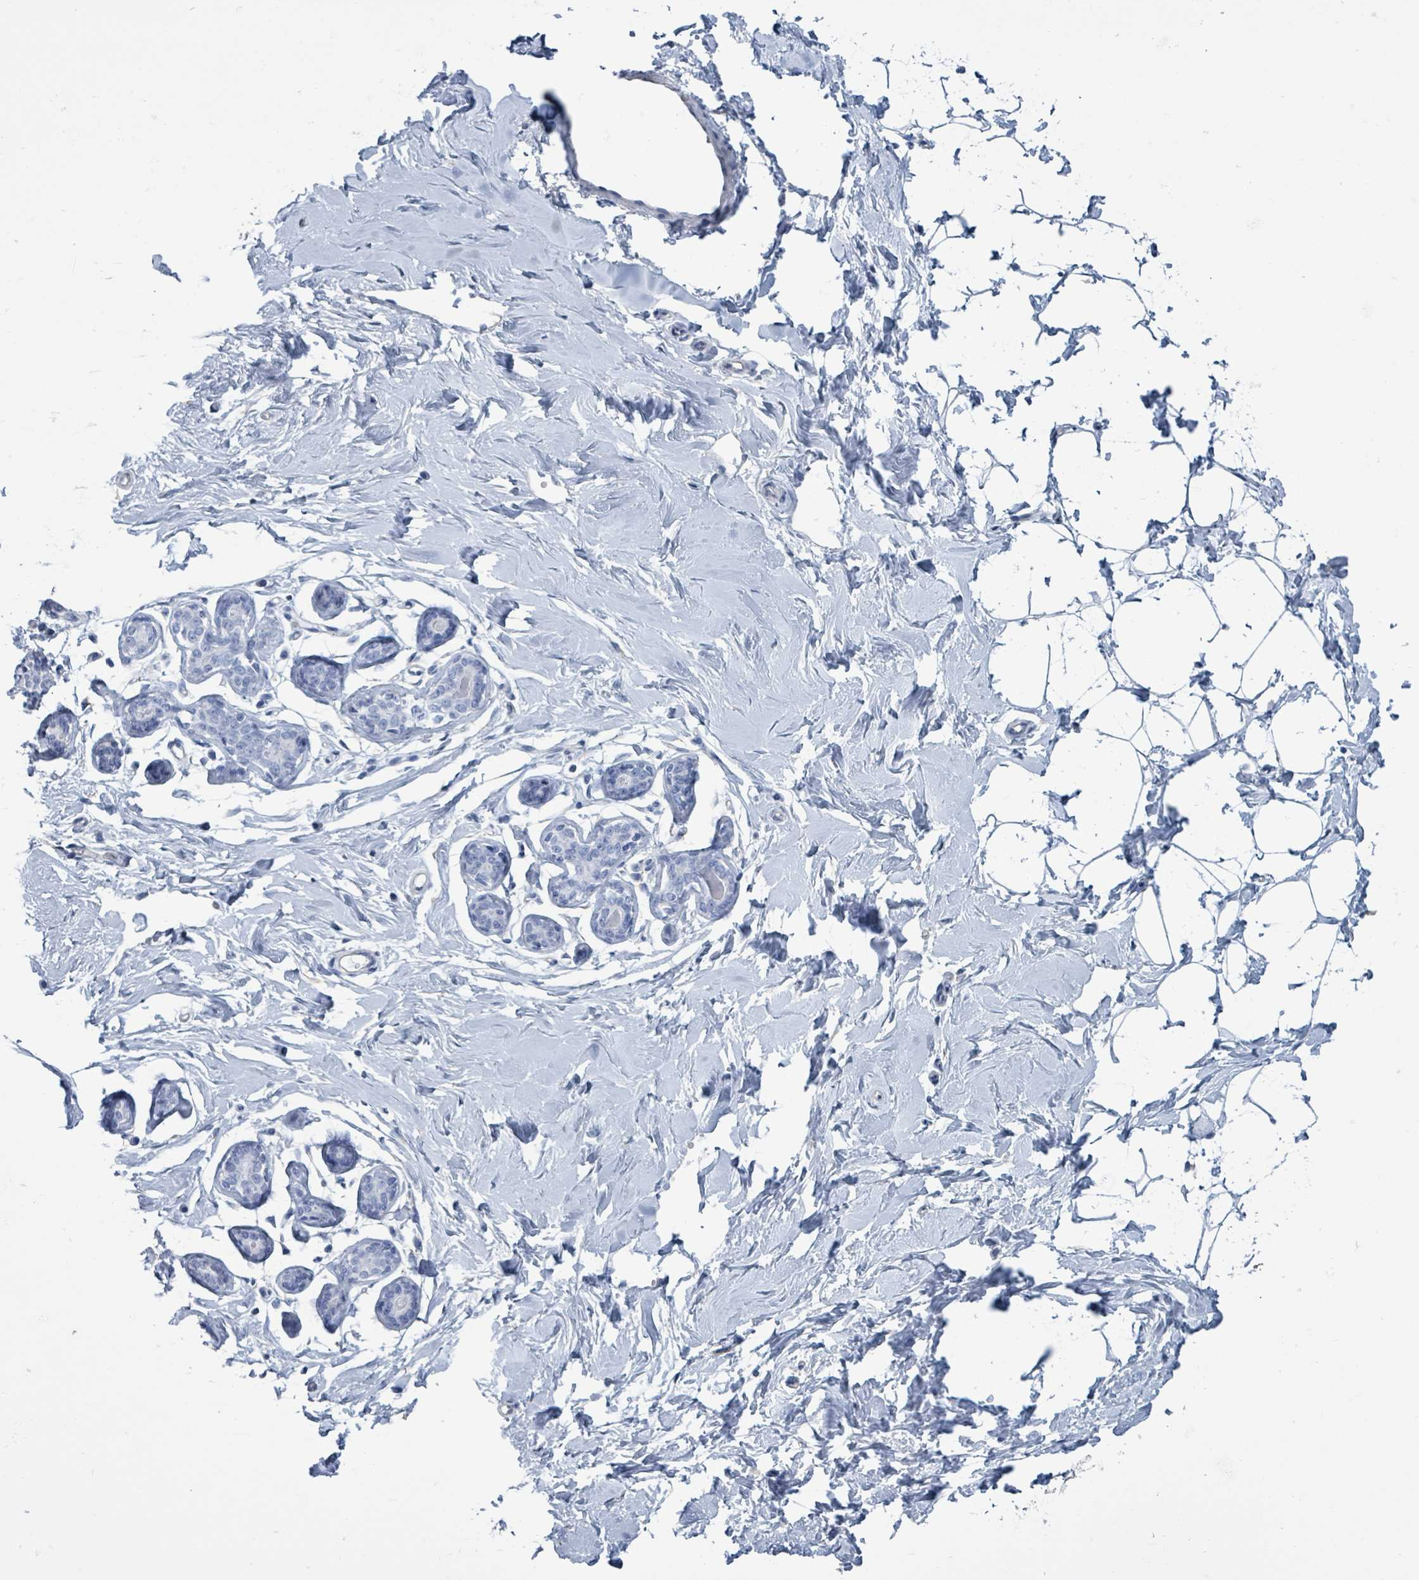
{"staining": {"intensity": "negative", "quantity": "none", "location": "none"}, "tissue": "breast", "cell_type": "Adipocytes", "image_type": "normal", "snomed": [{"axis": "morphology", "description": "Normal tissue, NOS"}, {"axis": "topography", "description": "Breast"}], "caption": "An immunohistochemistry (IHC) image of unremarkable breast is shown. There is no staining in adipocytes of breast.", "gene": "CT45A10", "patient": {"sex": "female", "age": 23}}